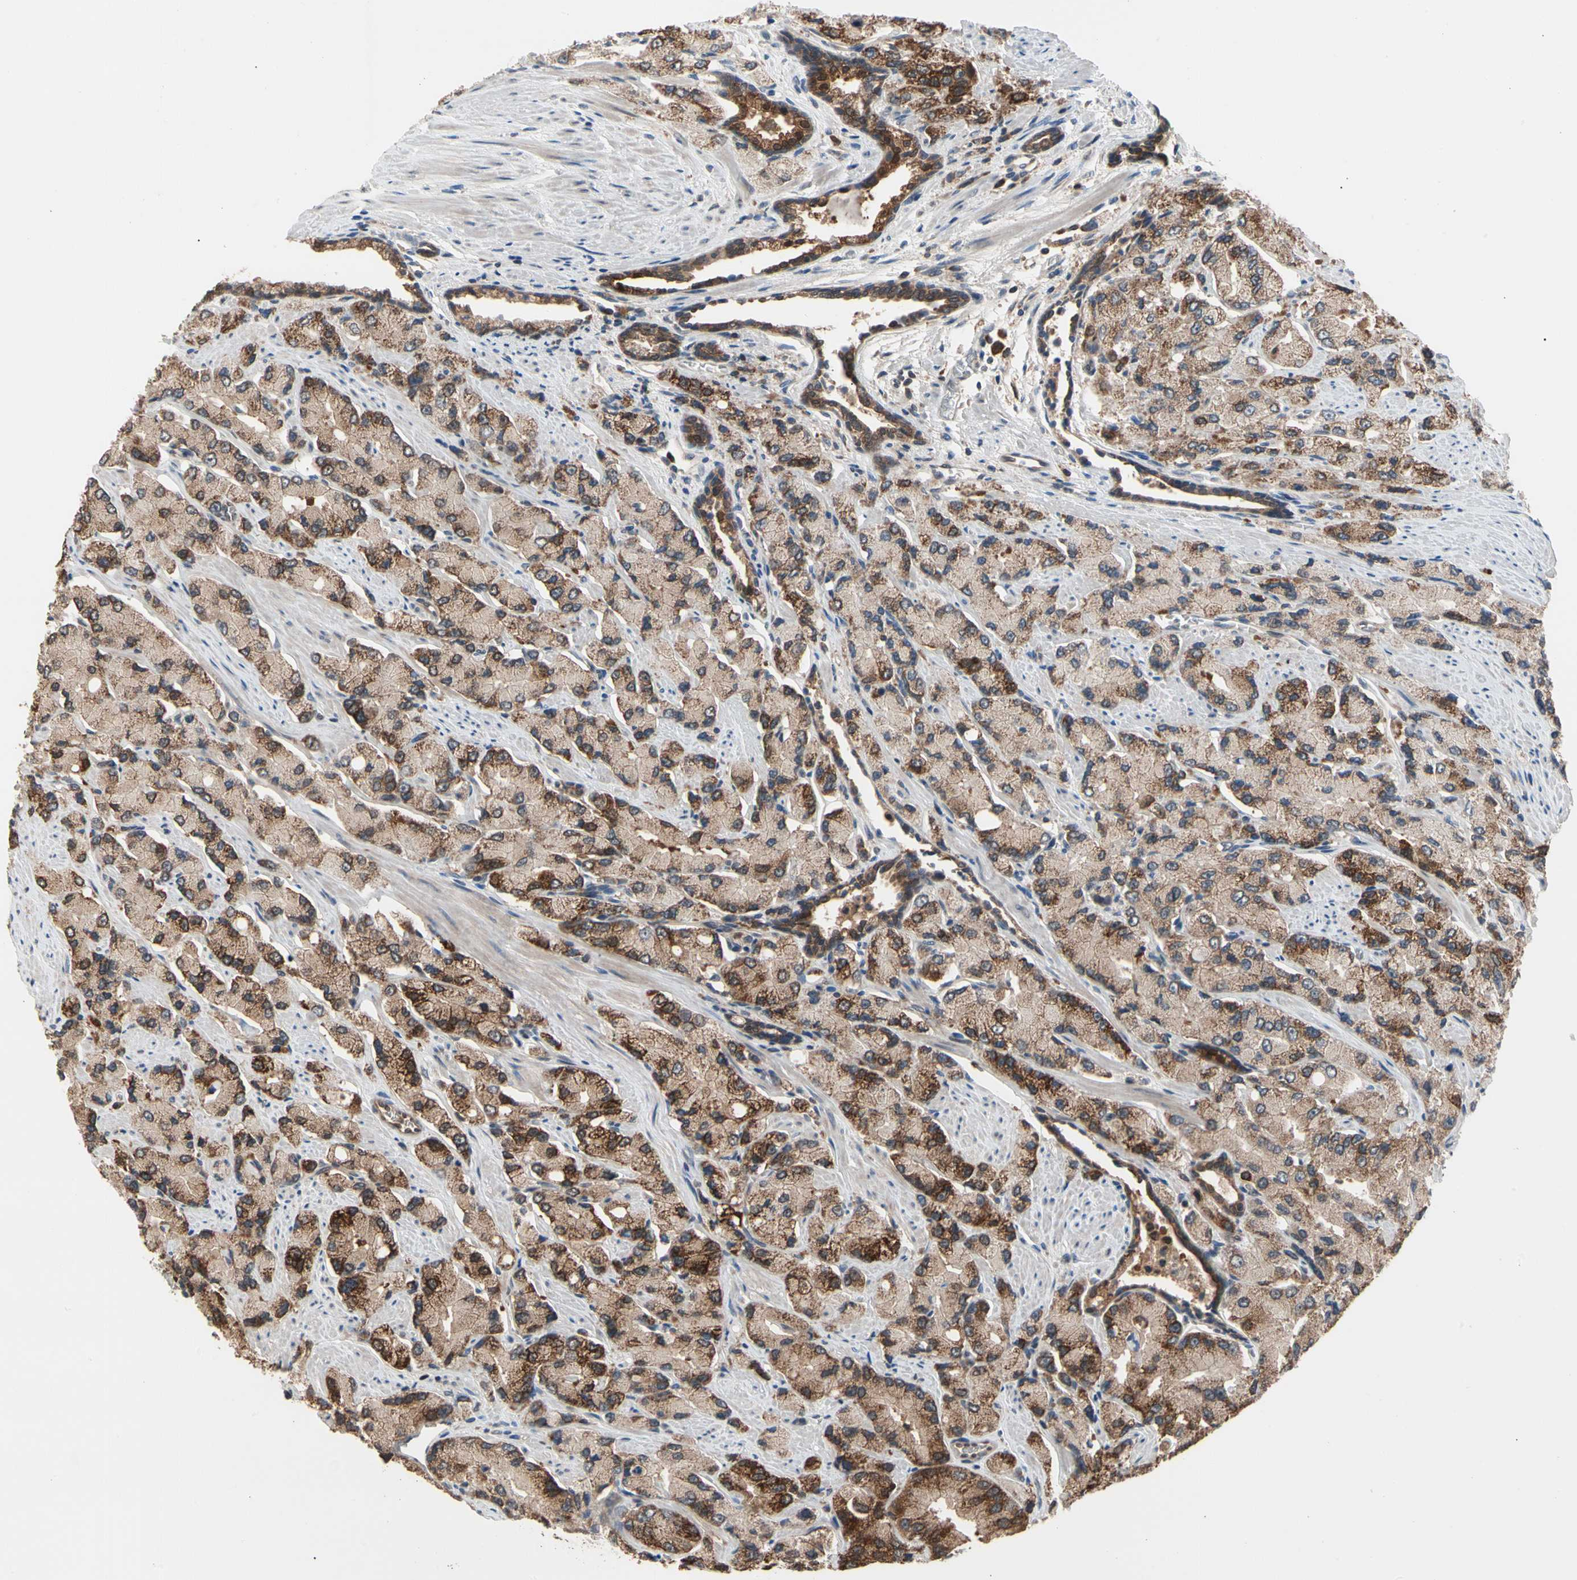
{"staining": {"intensity": "moderate", "quantity": ">75%", "location": "cytoplasmic/membranous"}, "tissue": "prostate cancer", "cell_type": "Tumor cells", "image_type": "cancer", "snomed": [{"axis": "morphology", "description": "Adenocarcinoma, High grade"}, {"axis": "topography", "description": "Prostate"}], "caption": "Approximately >75% of tumor cells in prostate cancer (high-grade adenocarcinoma) reveal moderate cytoplasmic/membranous protein expression as visualized by brown immunohistochemical staining.", "gene": "MTHFS", "patient": {"sex": "male", "age": 58}}